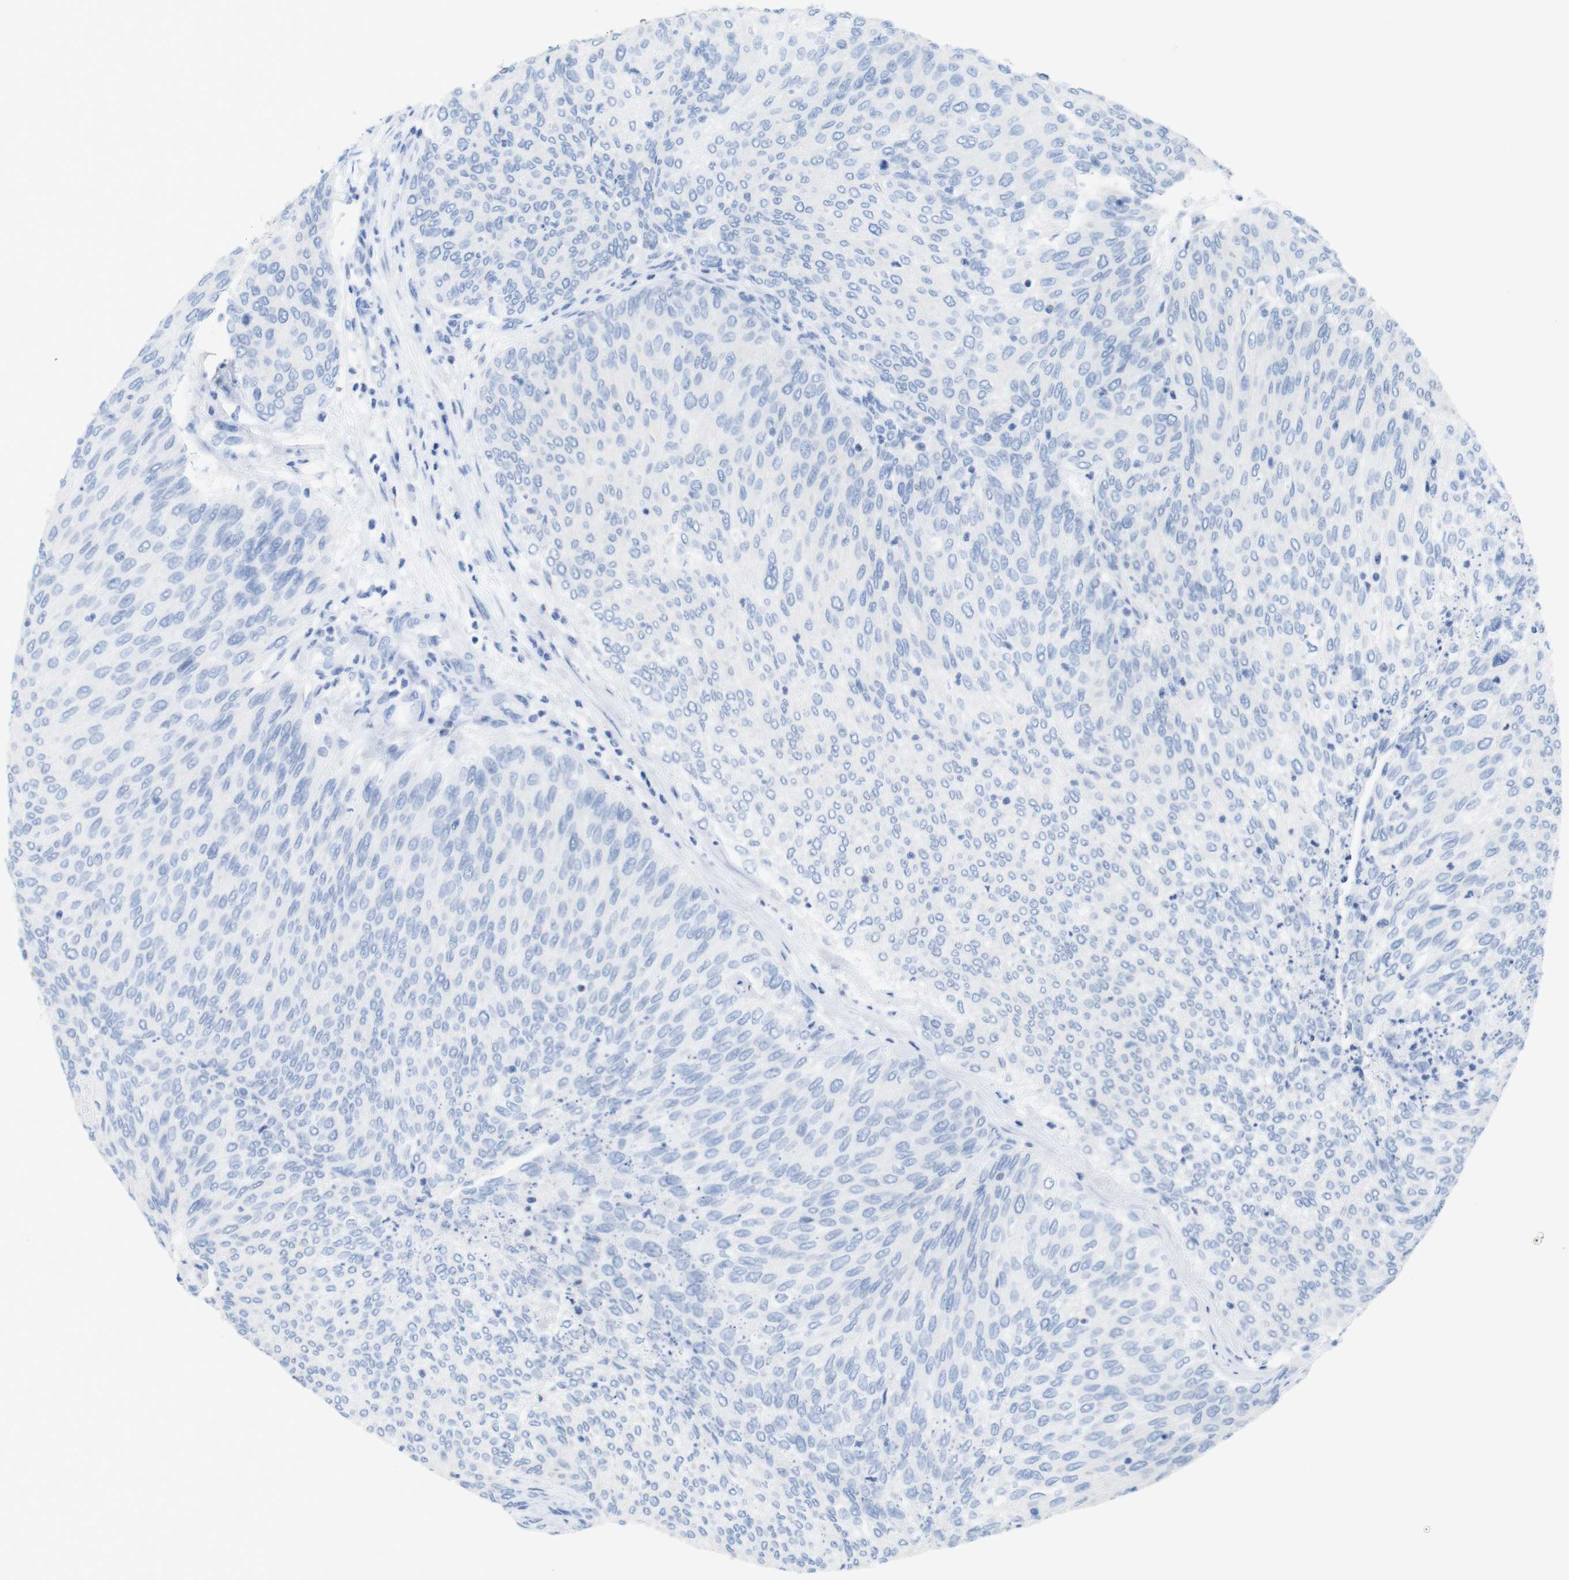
{"staining": {"intensity": "negative", "quantity": "none", "location": "none"}, "tissue": "urothelial cancer", "cell_type": "Tumor cells", "image_type": "cancer", "snomed": [{"axis": "morphology", "description": "Urothelial carcinoma, Low grade"}, {"axis": "topography", "description": "Urinary bladder"}], "caption": "An immunohistochemistry image of urothelial cancer is shown. There is no staining in tumor cells of urothelial cancer.", "gene": "LAG3", "patient": {"sex": "female", "age": 79}}